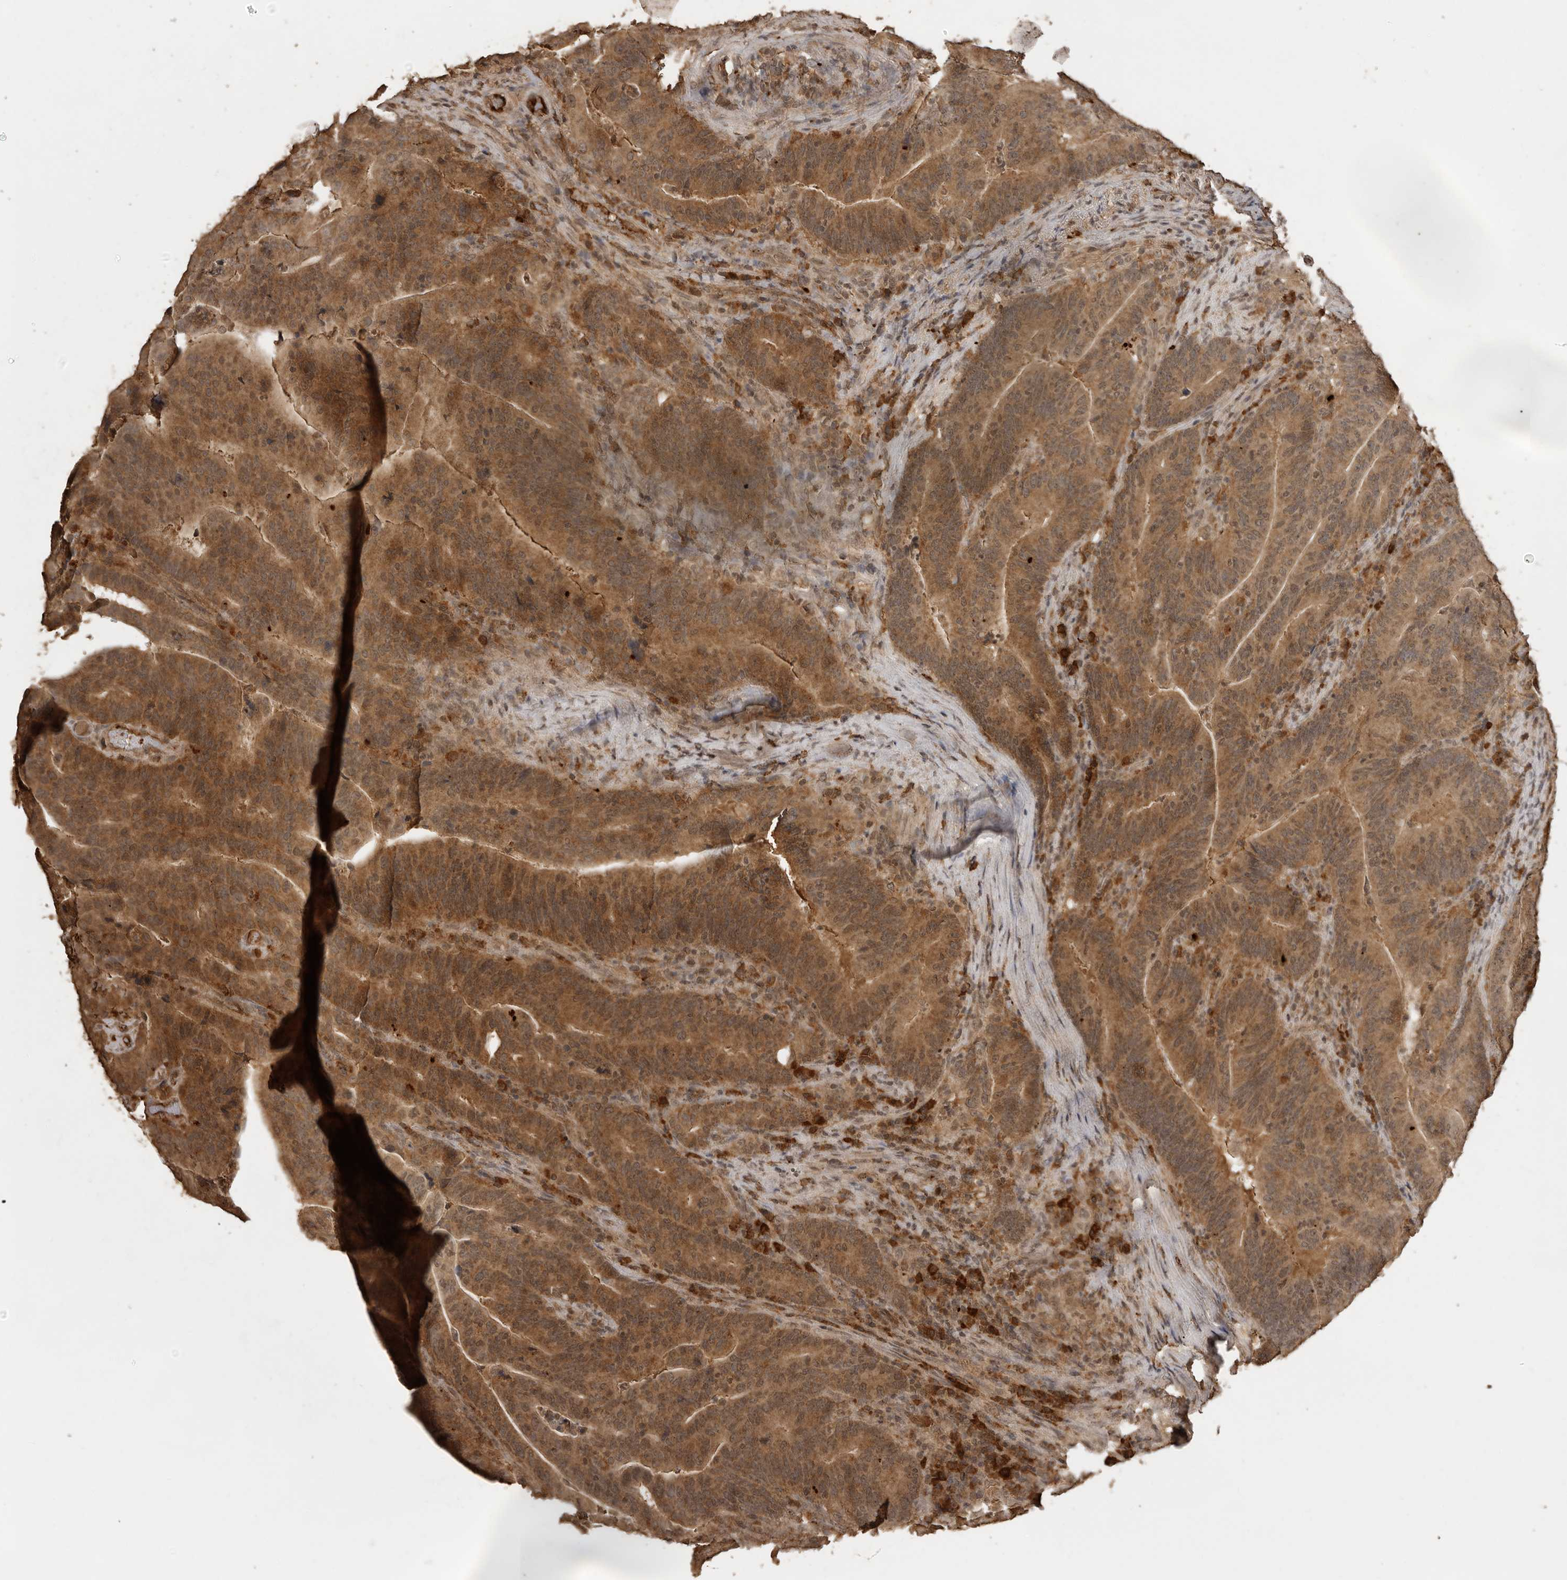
{"staining": {"intensity": "moderate", "quantity": ">75%", "location": "cytoplasmic/membranous"}, "tissue": "colorectal cancer", "cell_type": "Tumor cells", "image_type": "cancer", "snomed": [{"axis": "morphology", "description": "Adenocarcinoma, NOS"}, {"axis": "topography", "description": "Colon"}], "caption": "Immunohistochemical staining of colorectal cancer demonstrates medium levels of moderate cytoplasmic/membranous protein expression in about >75% of tumor cells. Immunohistochemistry (ihc) stains the protein of interest in brown and the nuclei are stained blue.", "gene": "CTF1", "patient": {"sex": "female", "age": 66}}